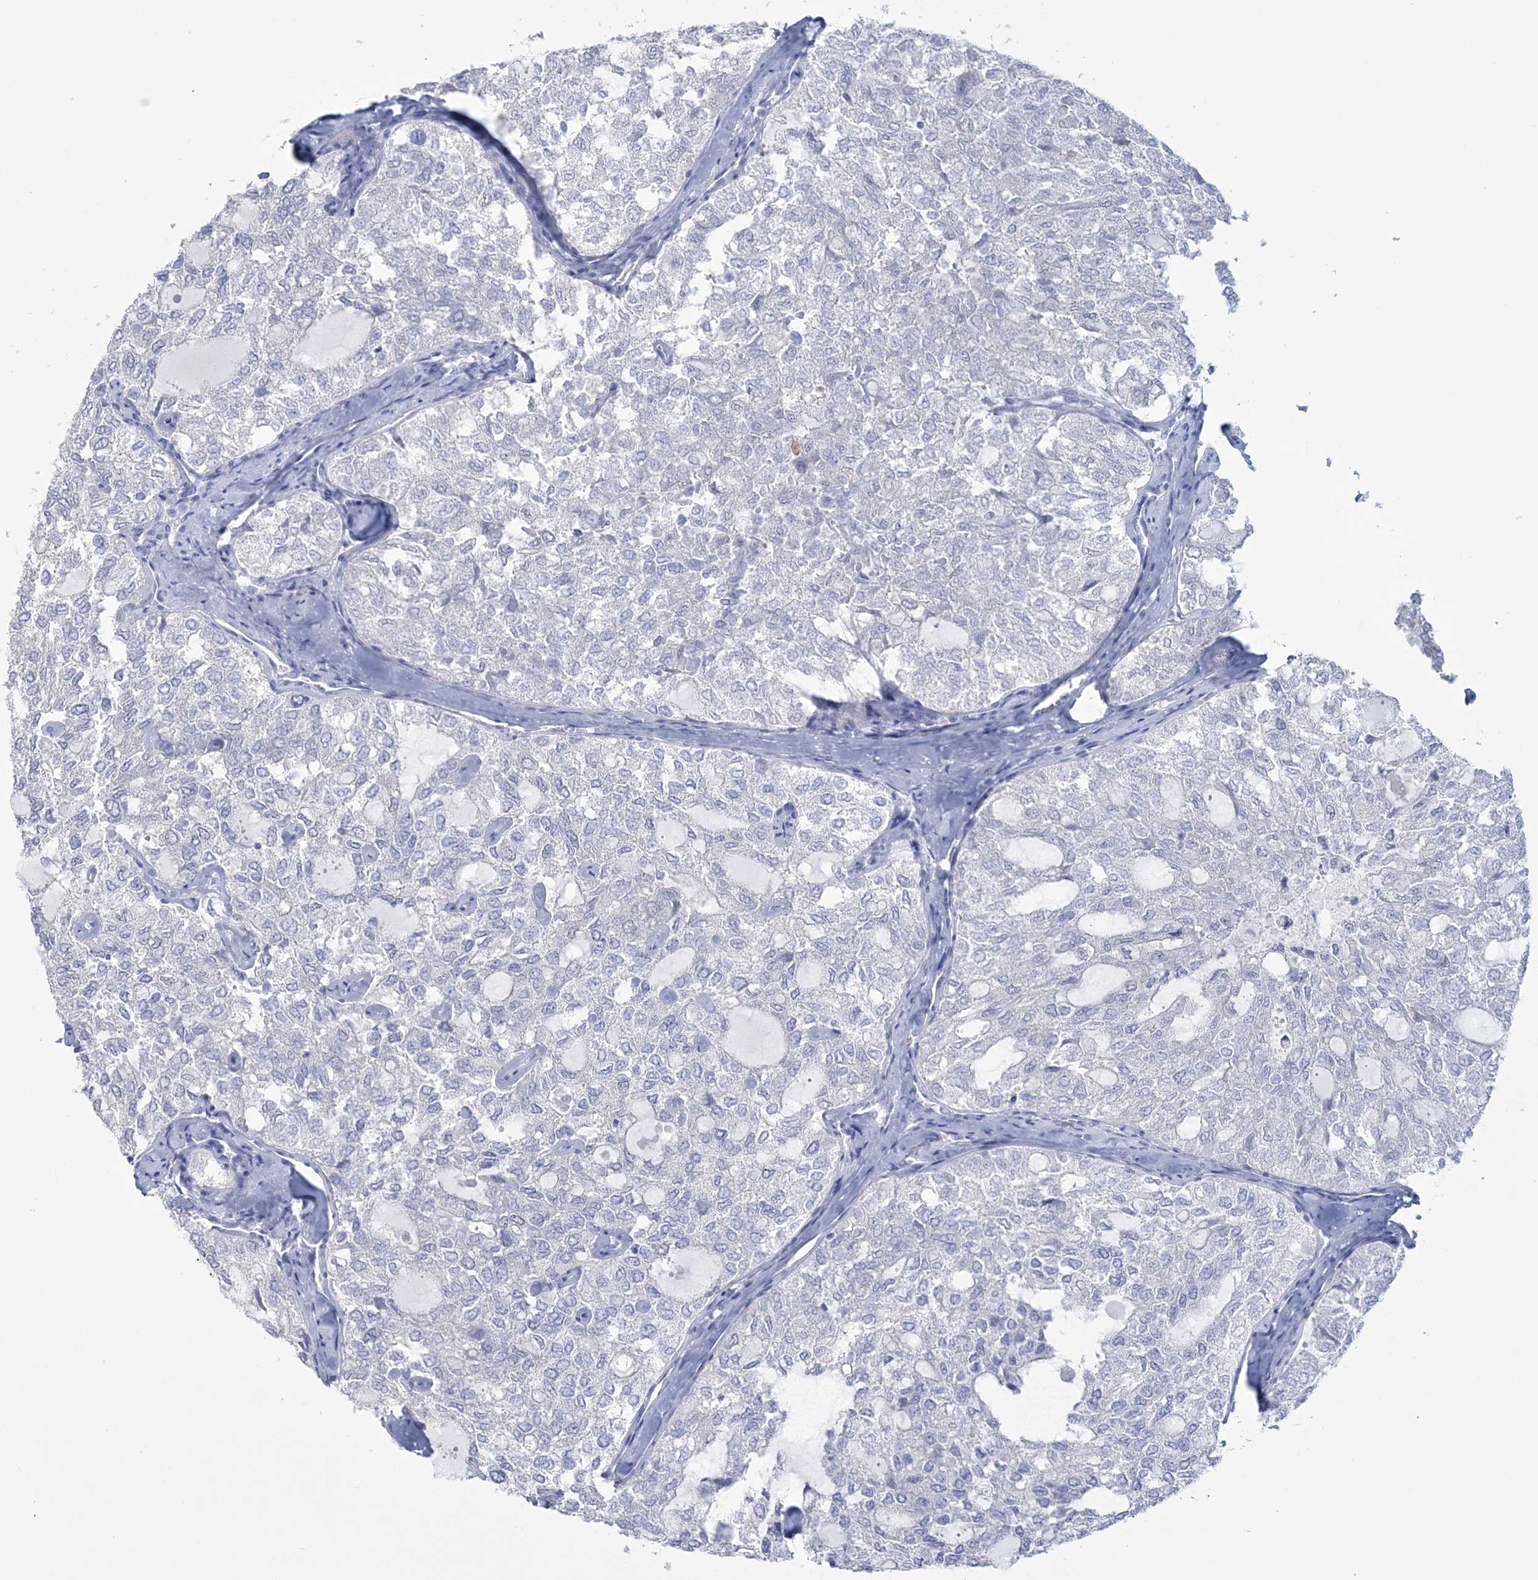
{"staining": {"intensity": "negative", "quantity": "none", "location": "none"}, "tissue": "thyroid cancer", "cell_type": "Tumor cells", "image_type": "cancer", "snomed": [{"axis": "morphology", "description": "Follicular adenoma carcinoma, NOS"}, {"axis": "topography", "description": "Thyroid gland"}], "caption": "Immunohistochemical staining of thyroid cancer (follicular adenoma carcinoma) demonstrates no significant positivity in tumor cells.", "gene": "DPCD", "patient": {"sex": "male", "age": 75}}